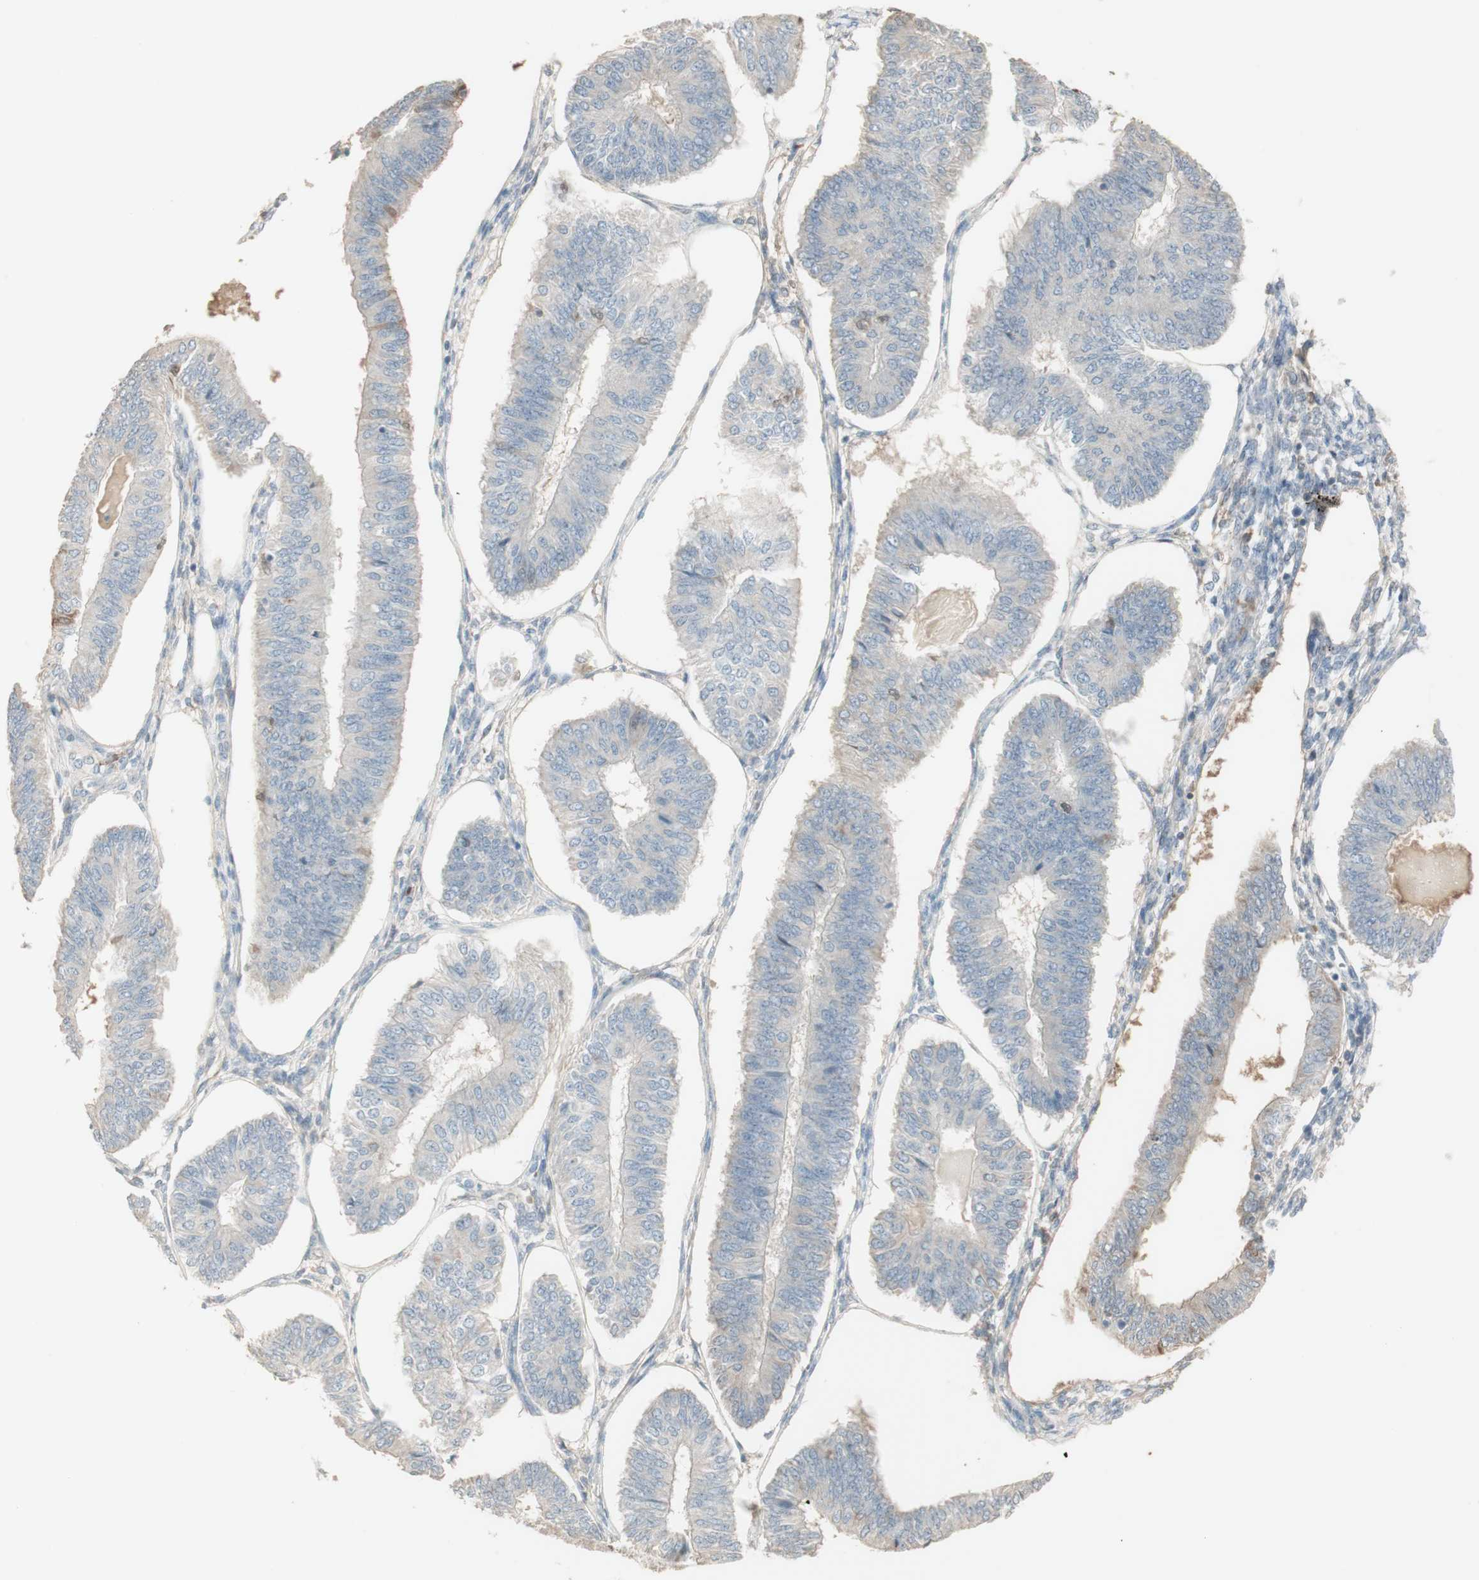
{"staining": {"intensity": "weak", "quantity": "<25%", "location": "cytoplasmic/membranous"}, "tissue": "endometrial cancer", "cell_type": "Tumor cells", "image_type": "cancer", "snomed": [{"axis": "morphology", "description": "Adenocarcinoma, NOS"}, {"axis": "topography", "description": "Endometrium"}], "caption": "IHC image of human endometrial cancer stained for a protein (brown), which shows no expression in tumor cells.", "gene": "IFNG", "patient": {"sex": "female", "age": 58}}